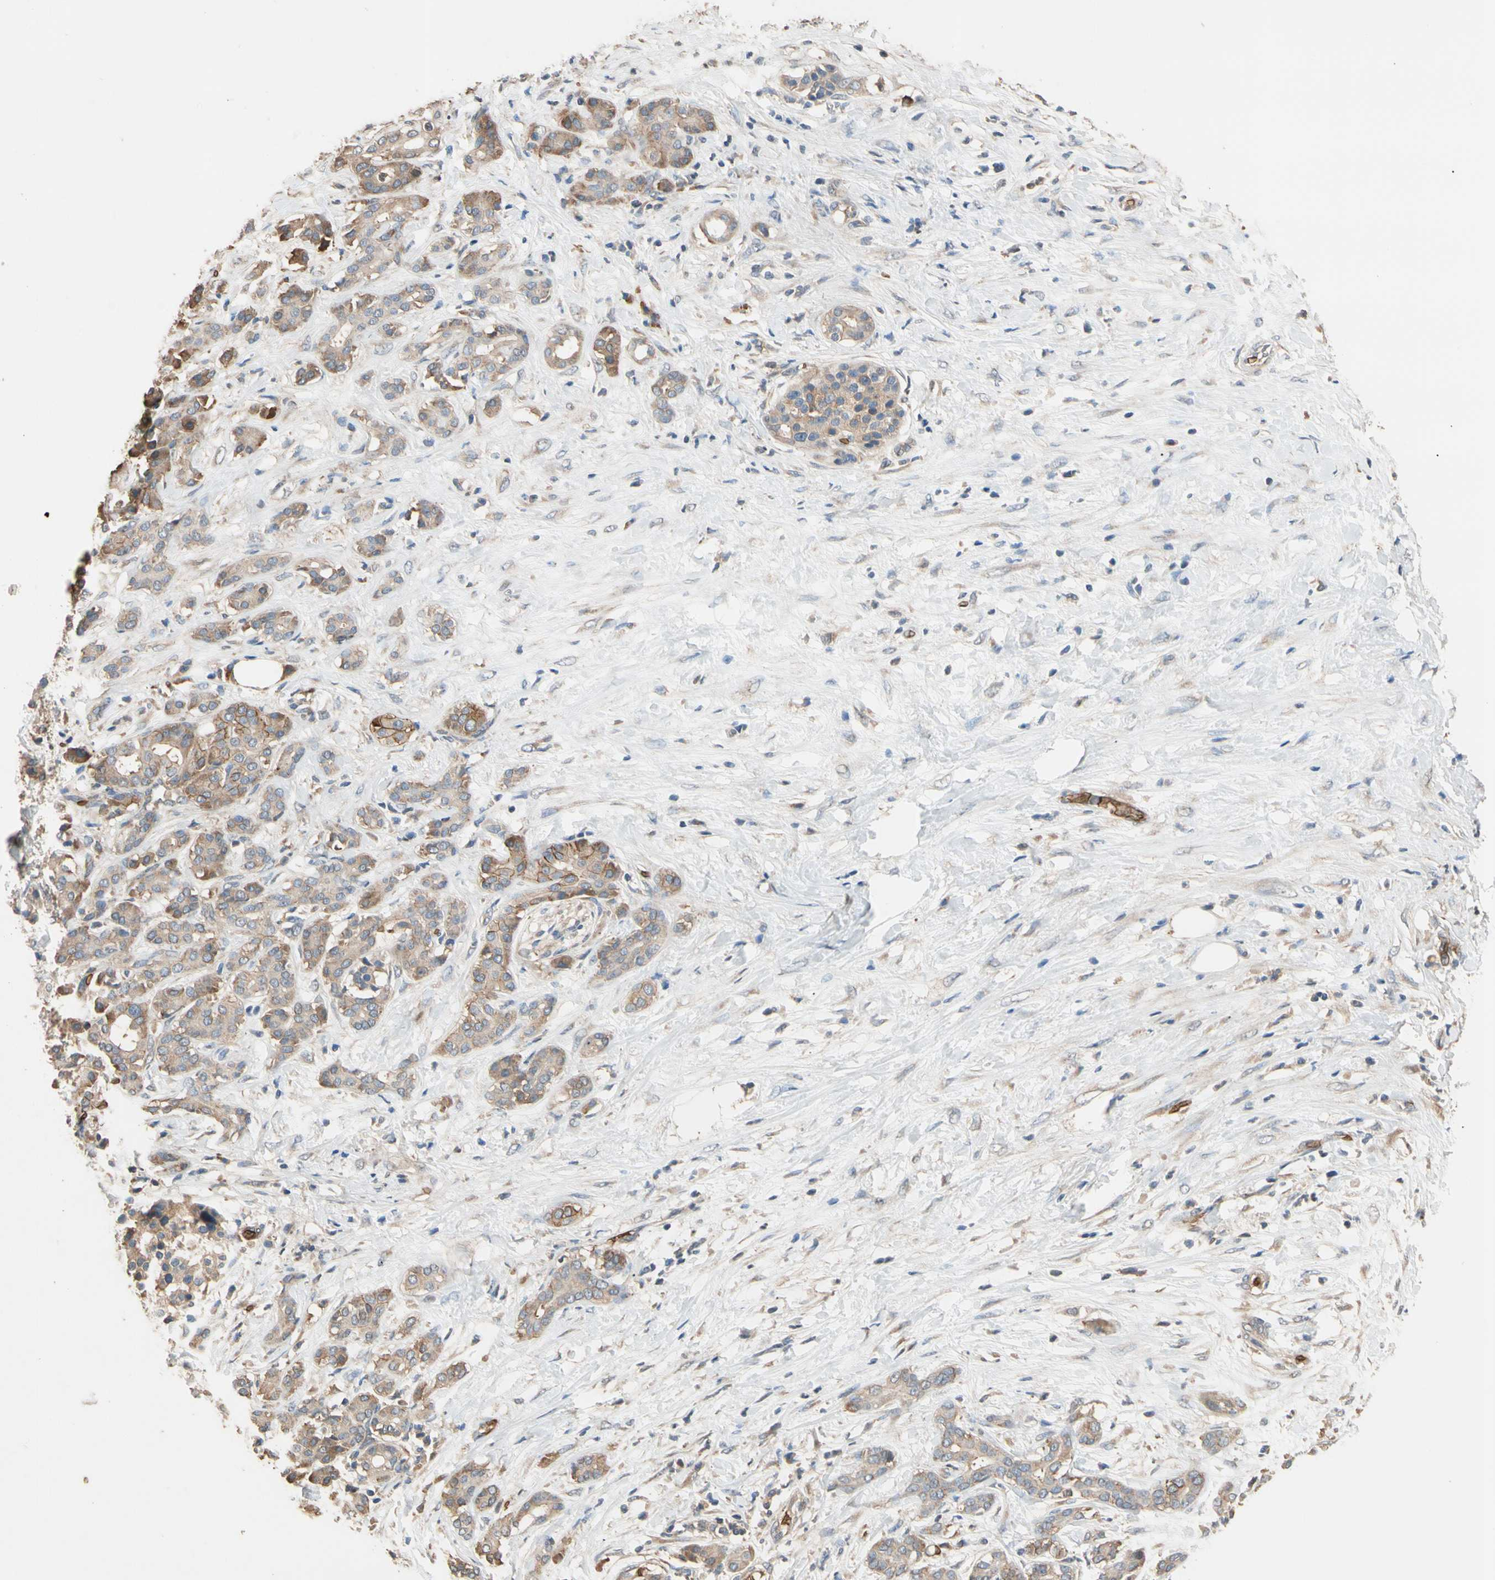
{"staining": {"intensity": "moderate", "quantity": ">75%", "location": "cytoplasmic/membranous"}, "tissue": "pancreatic cancer", "cell_type": "Tumor cells", "image_type": "cancer", "snomed": [{"axis": "morphology", "description": "Adenocarcinoma, NOS"}, {"axis": "topography", "description": "Pancreas"}], "caption": "This photomicrograph shows IHC staining of human adenocarcinoma (pancreatic), with medium moderate cytoplasmic/membranous staining in about >75% of tumor cells.", "gene": "RIOK2", "patient": {"sex": "male", "age": 41}}